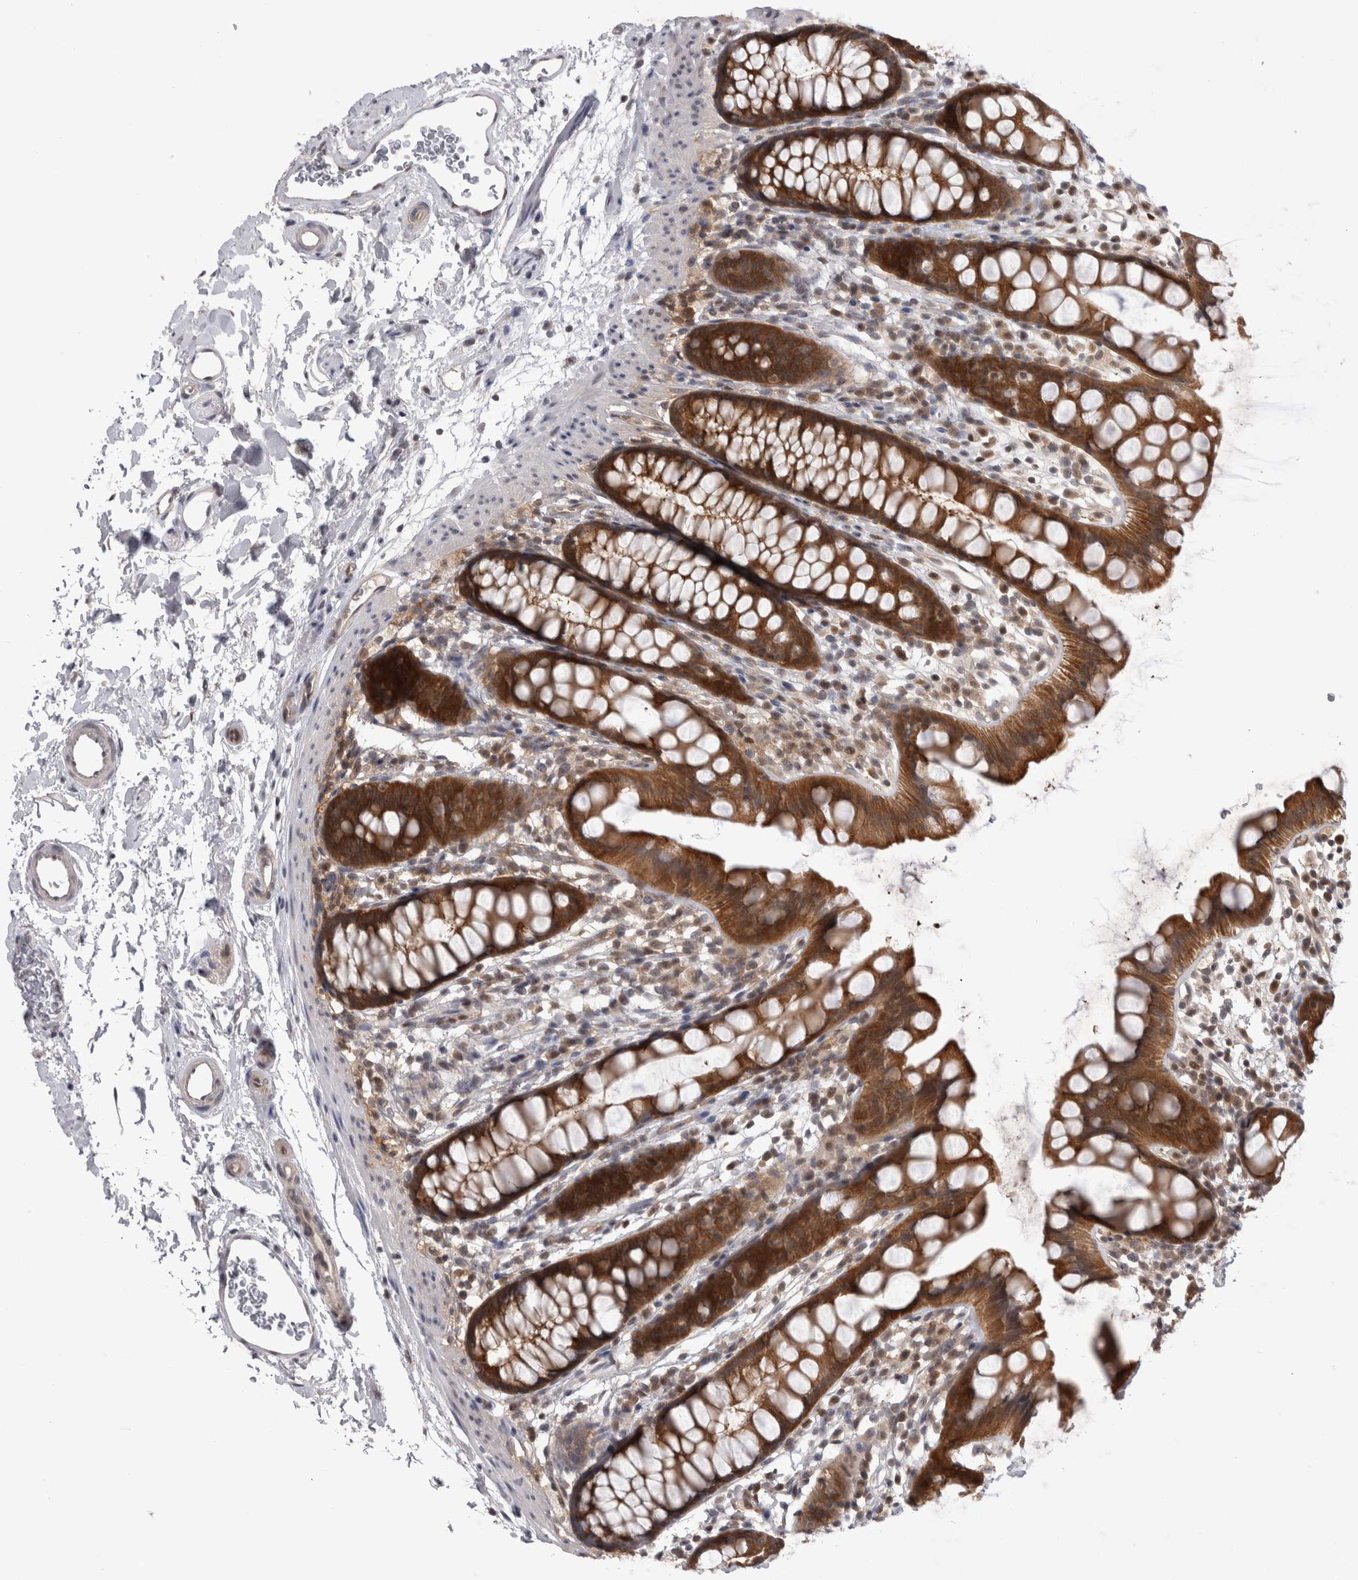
{"staining": {"intensity": "strong", "quantity": ">75%", "location": "cytoplasmic/membranous"}, "tissue": "rectum", "cell_type": "Glandular cells", "image_type": "normal", "snomed": [{"axis": "morphology", "description": "Normal tissue, NOS"}, {"axis": "topography", "description": "Rectum"}], "caption": "Human rectum stained with a brown dye shows strong cytoplasmic/membranous positive staining in approximately >75% of glandular cells.", "gene": "PSMB2", "patient": {"sex": "female", "age": 65}}